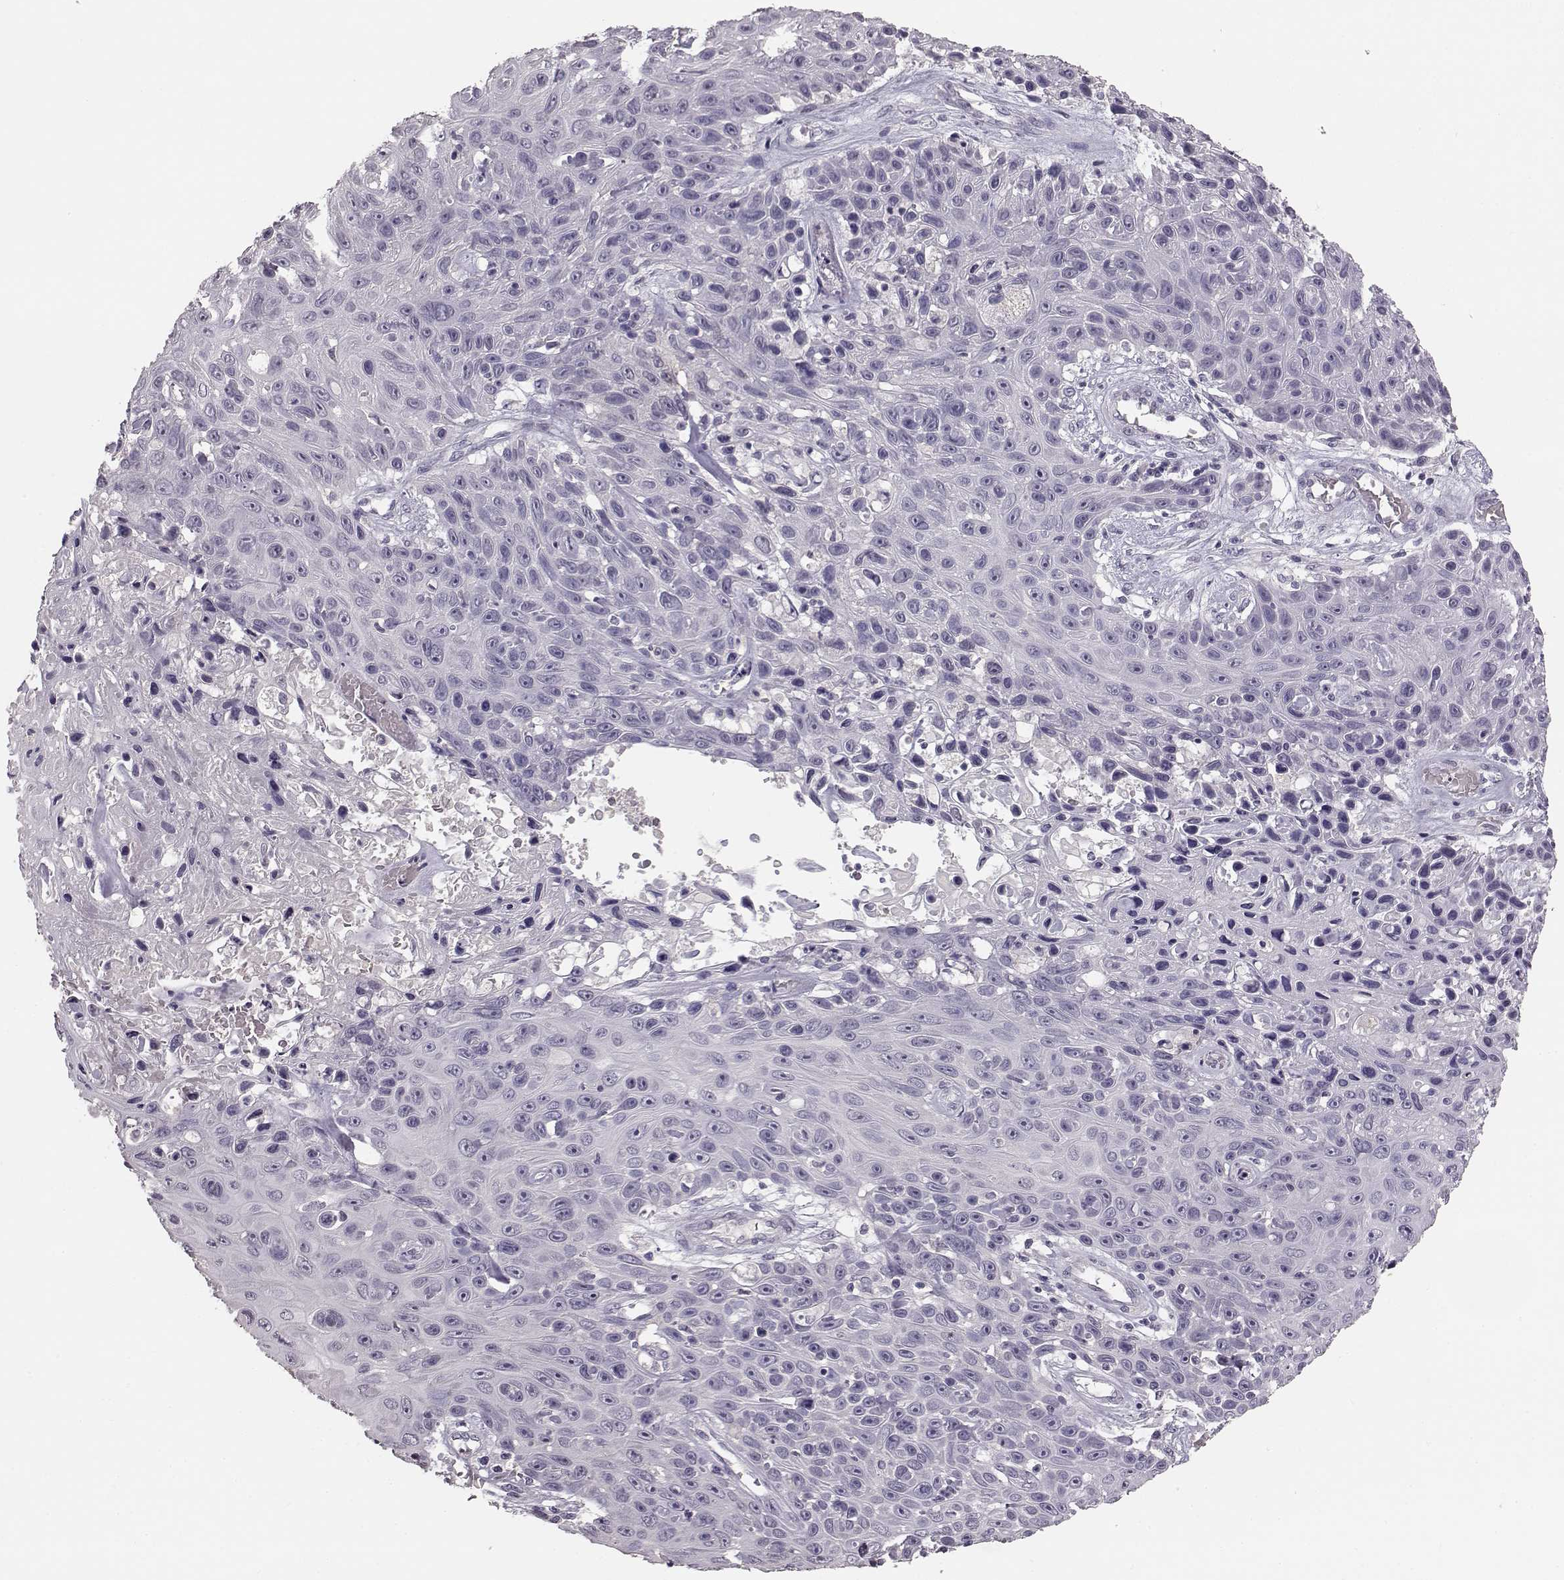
{"staining": {"intensity": "negative", "quantity": "none", "location": "none"}, "tissue": "skin cancer", "cell_type": "Tumor cells", "image_type": "cancer", "snomed": [{"axis": "morphology", "description": "Squamous cell carcinoma, NOS"}, {"axis": "topography", "description": "Skin"}], "caption": "IHC histopathology image of human skin squamous cell carcinoma stained for a protein (brown), which reveals no expression in tumor cells.", "gene": "BFSP2", "patient": {"sex": "male", "age": 82}}